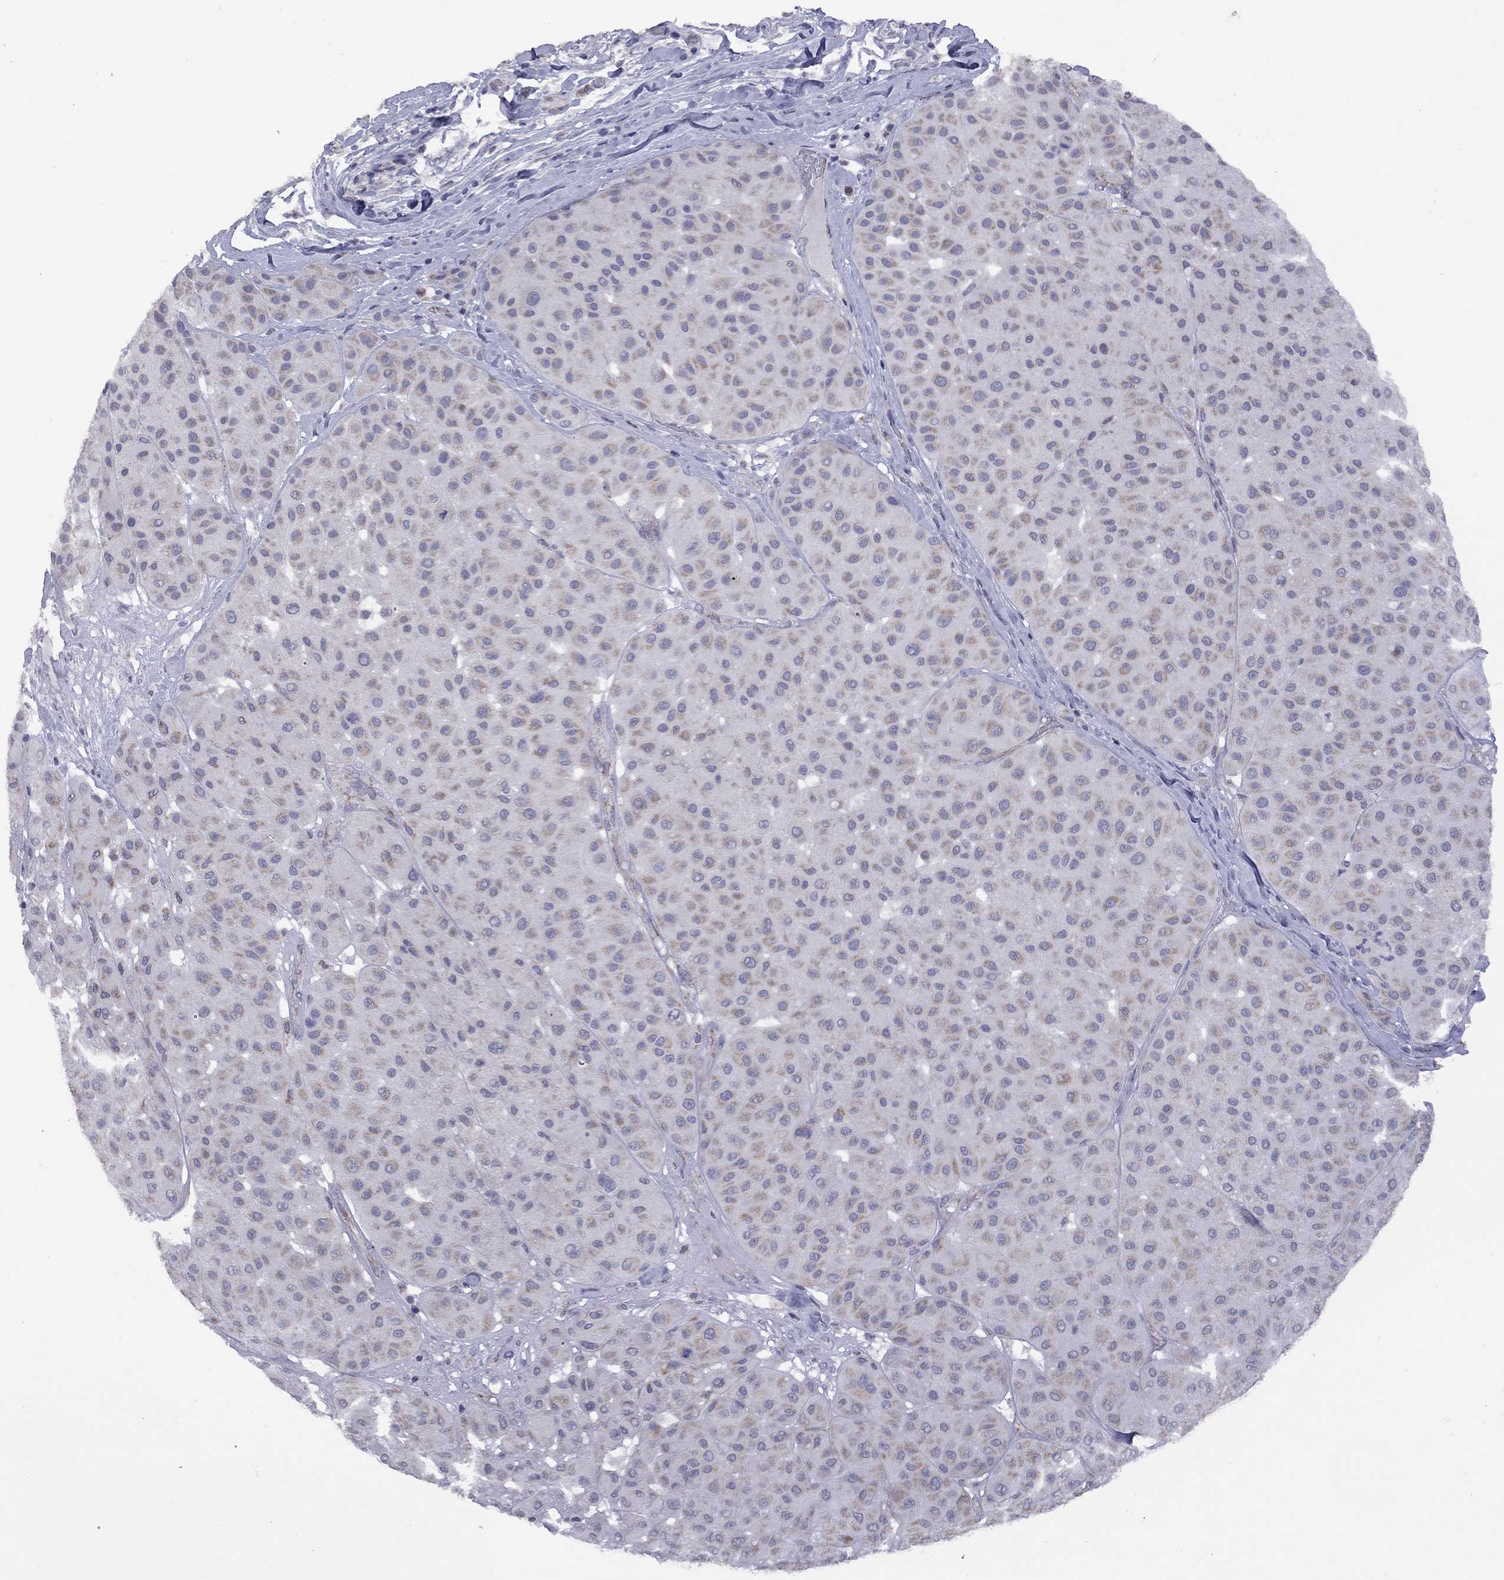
{"staining": {"intensity": "moderate", "quantity": "25%-75%", "location": "cytoplasmic/membranous"}, "tissue": "melanoma", "cell_type": "Tumor cells", "image_type": "cancer", "snomed": [{"axis": "morphology", "description": "Malignant melanoma, Metastatic site"}, {"axis": "topography", "description": "Smooth muscle"}], "caption": "Malignant melanoma (metastatic site) stained for a protein (brown) displays moderate cytoplasmic/membranous positive staining in about 25%-75% of tumor cells.", "gene": "NDUFB1", "patient": {"sex": "male", "age": 41}}